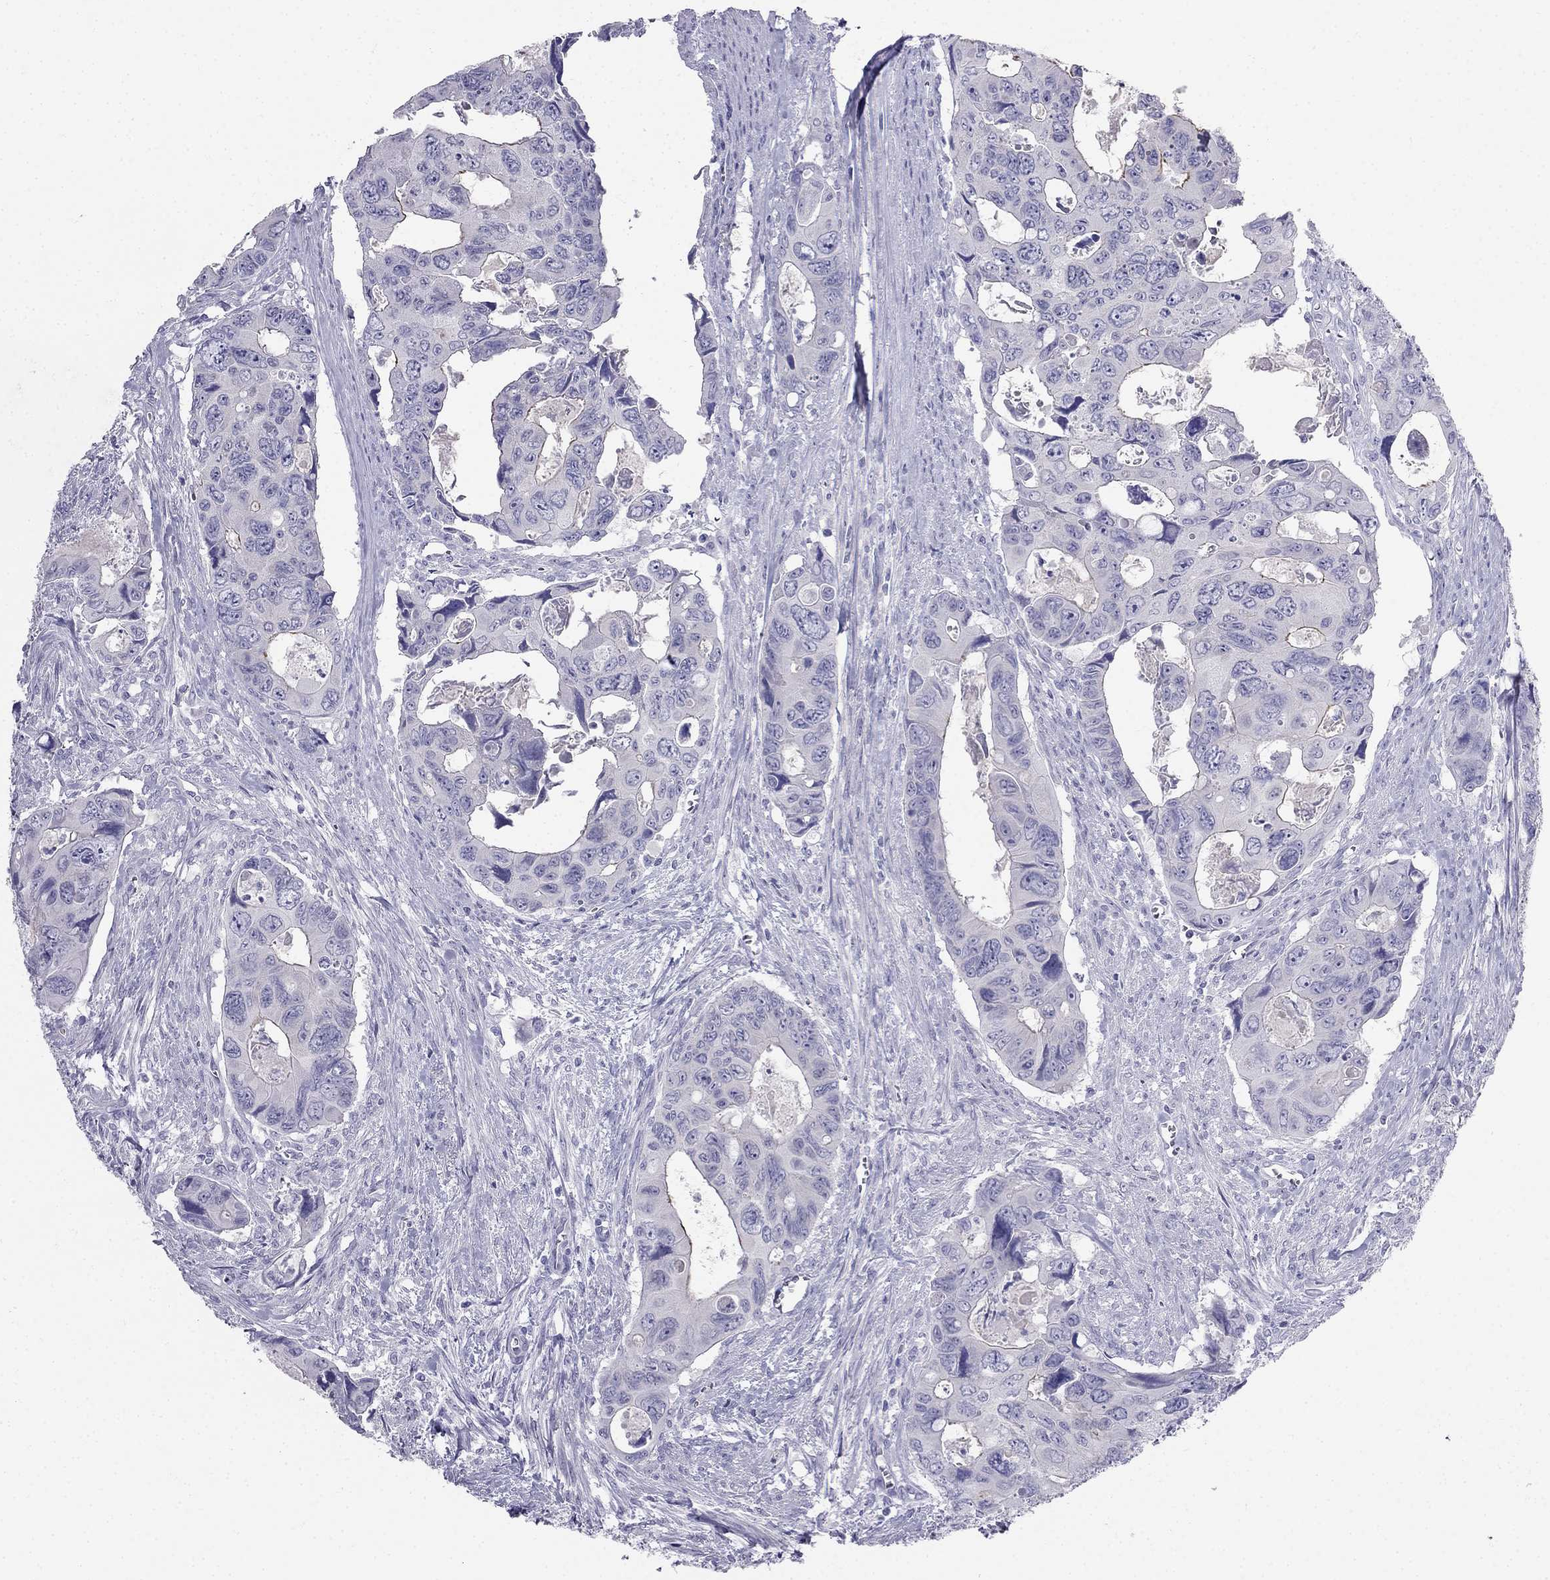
{"staining": {"intensity": "negative", "quantity": "none", "location": "none"}, "tissue": "colorectal cancer", "cell_type": "Tumor cells", "image_type": "cancer", "snomed": [{"axis": "morphology", "description": "Adenocarcinoma, NOS"}, {"axis": "topography", "description": "Rectum"}], "caption": "Tumor cells show no significant positivity in colorectal cancer.", "gene": "RFLNA", "patient": {"sex": "male", "age": 62}}